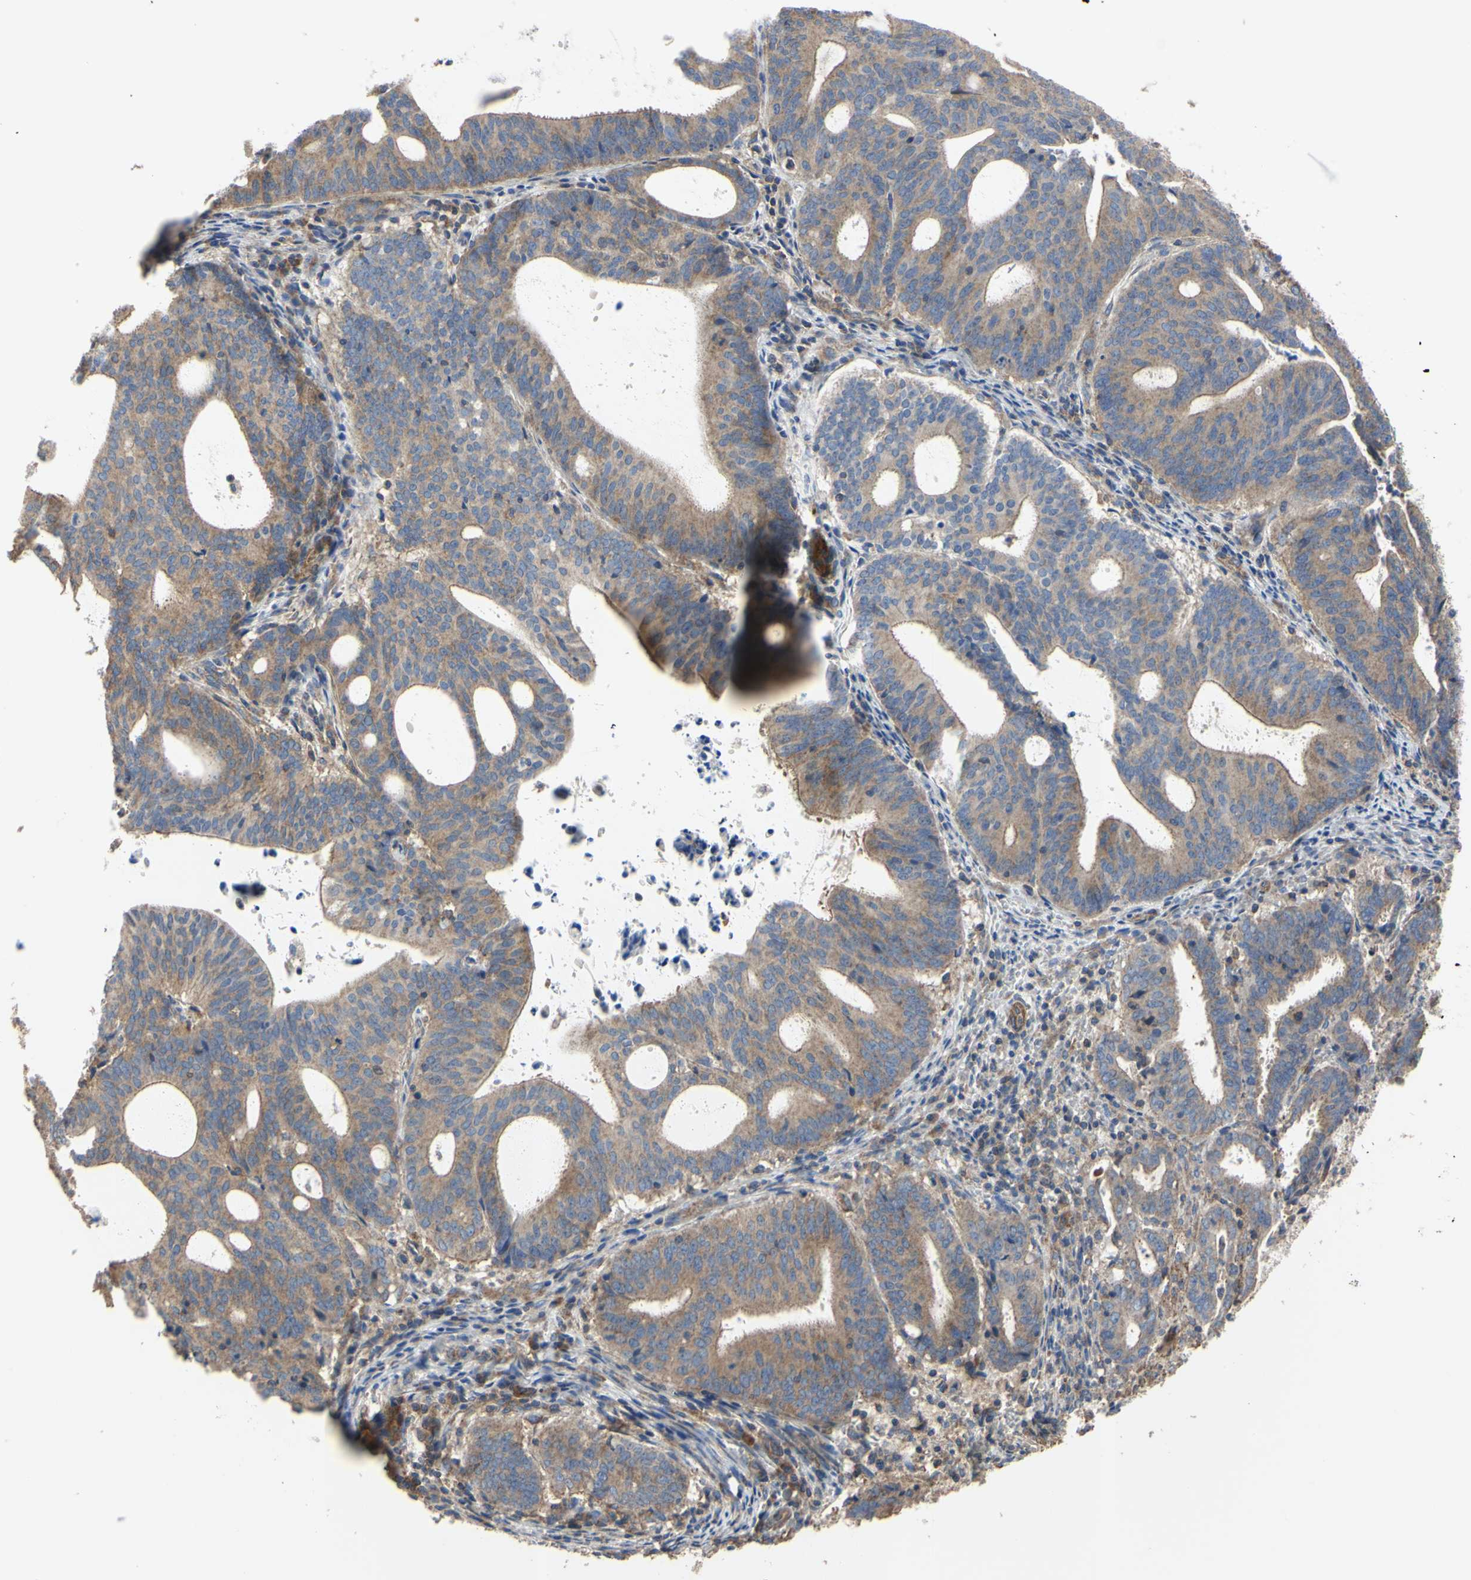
{"staining": {"intensity": "moderate", "quantity": ">75%", "location": "cytoplasmic/membranous"}, "tissue": "endometrial cancer", "cell_type": "Tumor cells", "image_type": "cancer", "snomed": [{"axis": "morphology", "description": "Adenocarcinoma, NOS"}, {"axis": "topography", "description": "Uterus"}], "caption": "This histopathology image displays immunohistochemistry (IHC) staining of adenocarcinoma (endometrial), with medium moderate cytoplasmic/membranous positivity in about >75% of tumor cells.", "gene": "BECN1", "patient": {"sex": "female", "age": 83}}